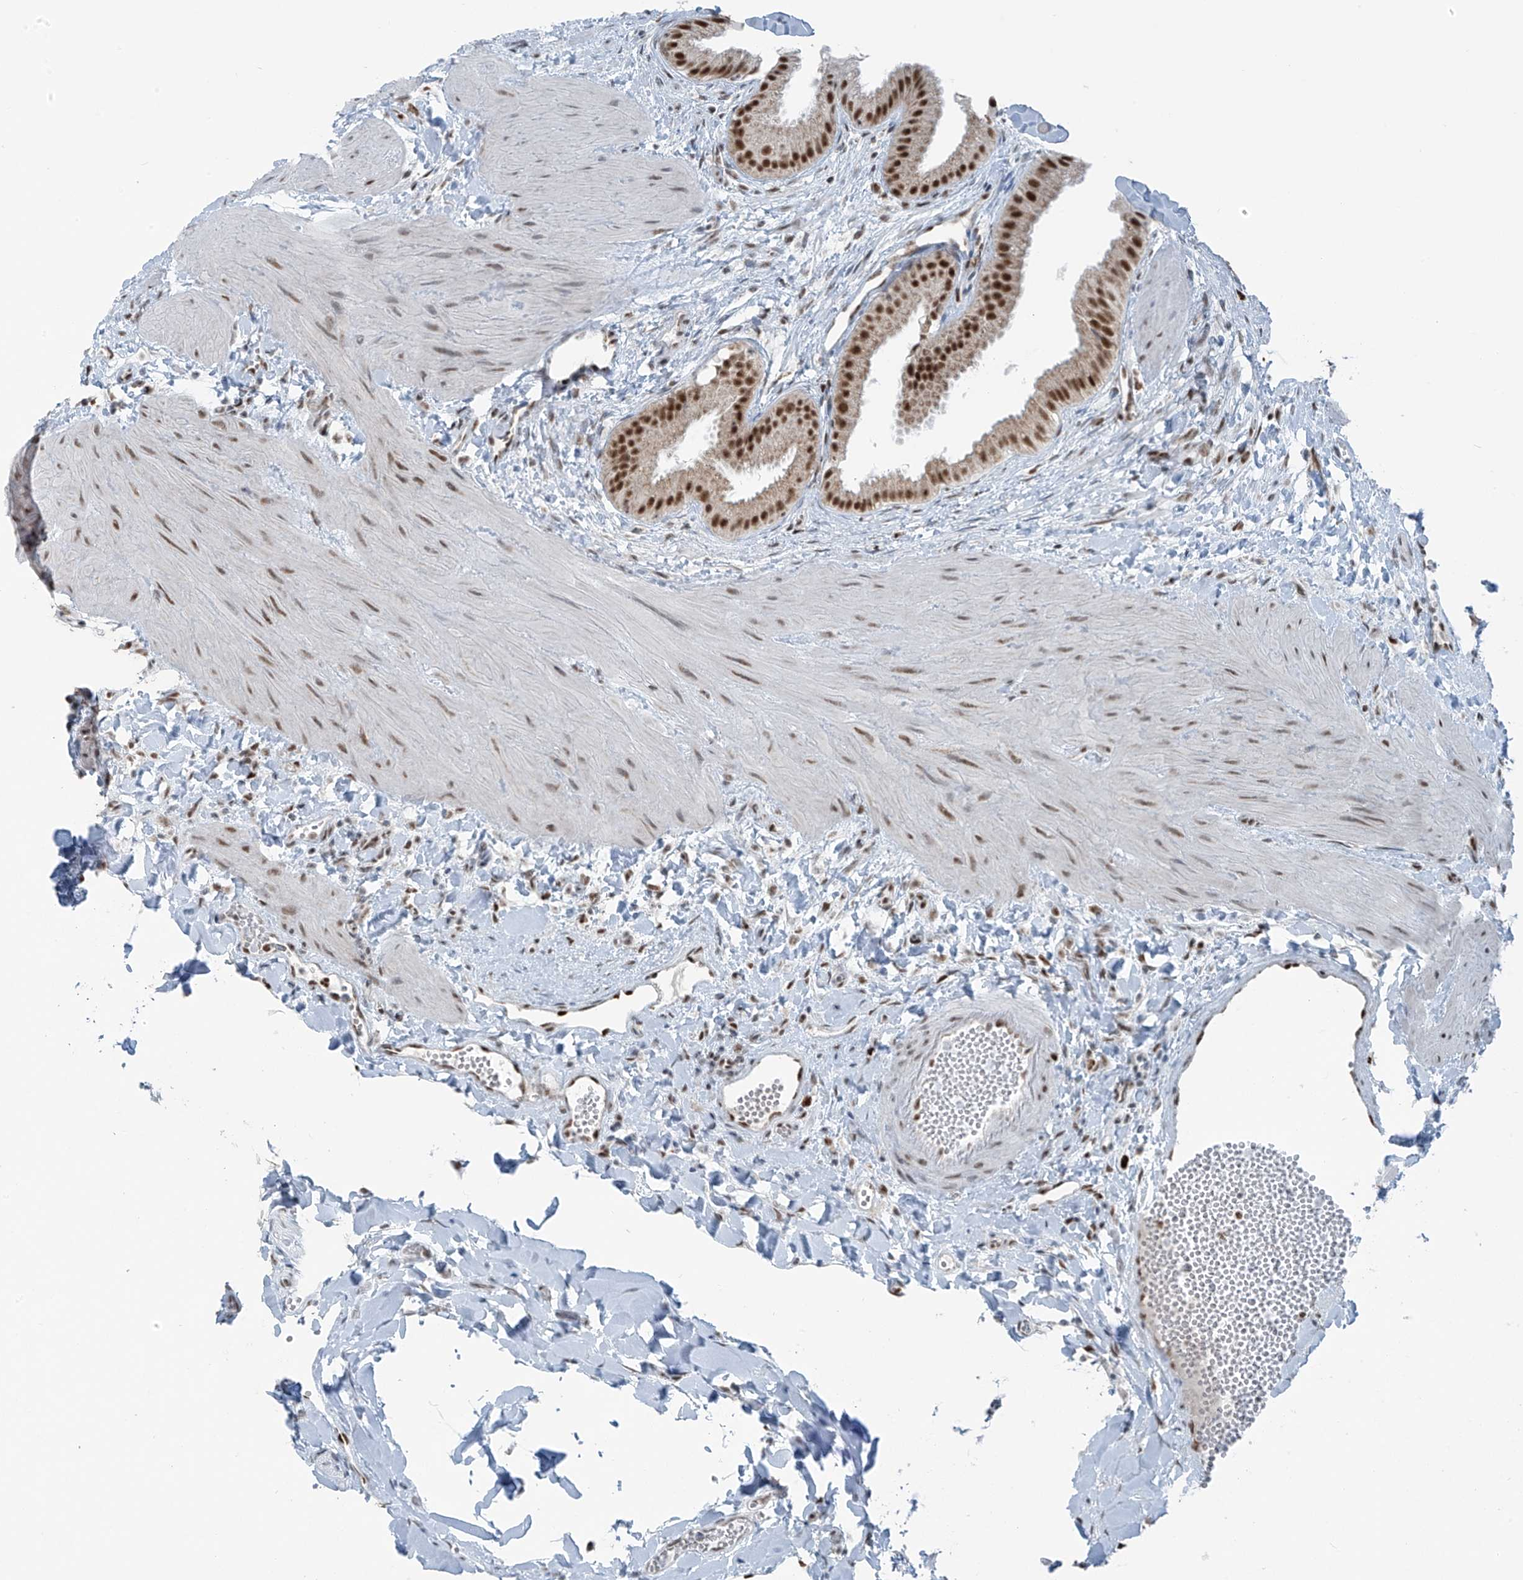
{"staining": {"intensity": "strong", "quantity": ">75%", "location": "cytoplasmic/membranous,nuclear"}, "tissue": "gallbladder", "cell_type": "Glandular cells", "image_type": "normal", "snomed": [{"axis": "morphology", "description": "Normal tissue, NOS"}, {"axis": "topography", "description": "Gallbladder"}], "caption": "Immunohistochemical staining of unremarkable gallbladder shows >75% levels of strong cytoplasmic/membranous,nuclear protein positivity in about >75% of glandular cells. Immunohistochemistry (ihc) stains the protein in brown and the nuclei are stained blue.", "gene": "WRNIP1", "patient": {"sex": "male", "age": 55}}